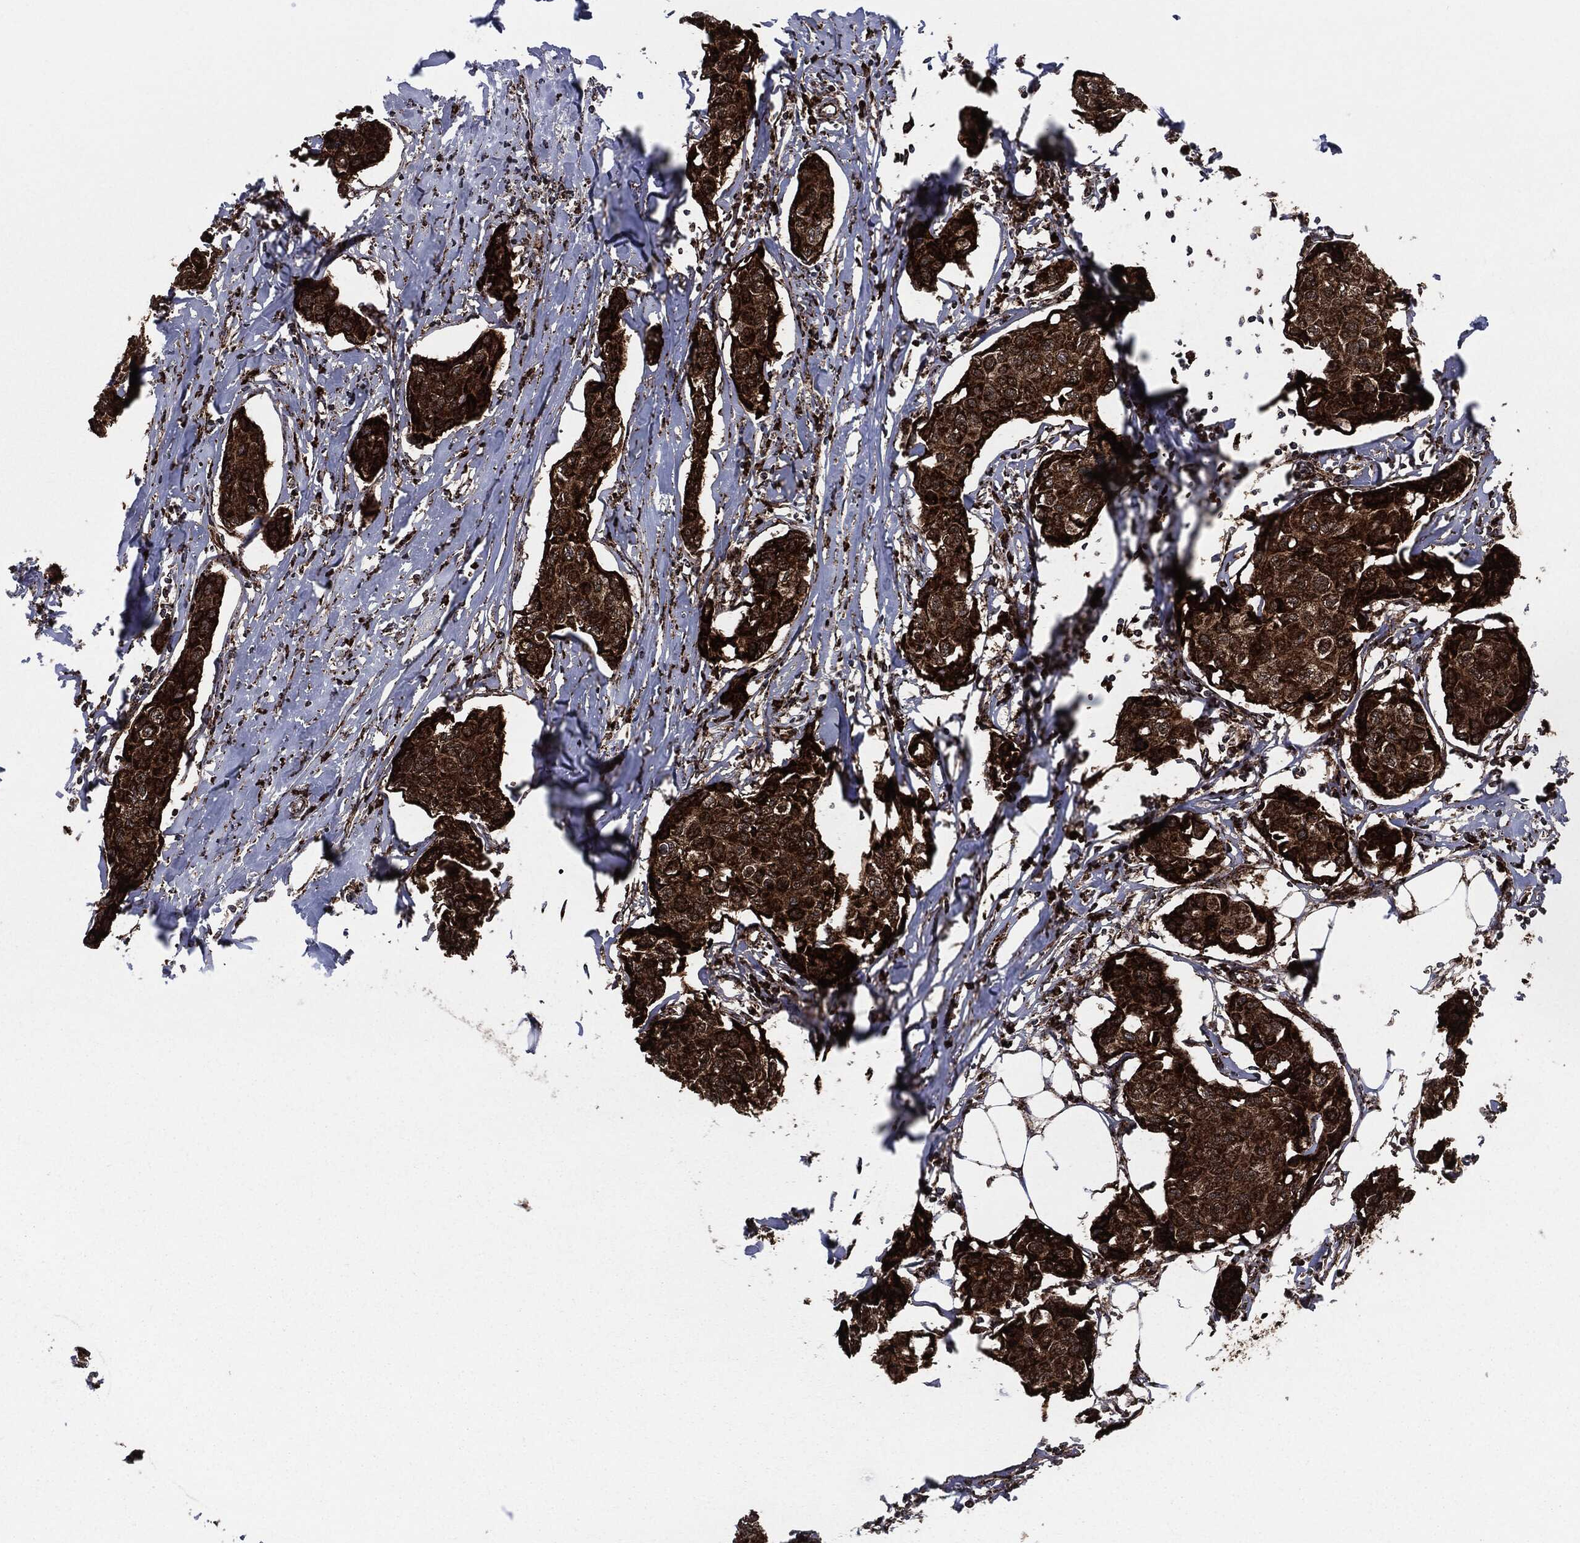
{"staining": {"intensity": "strong", "quantity": ">75%", "location": "cytoplasmic/membranous"}, "tissue": "breast cancer", "cell_type": "Tumor cells", "image_type": "cancer", "snomed": [{"axis": "morphology", "description": "Duct carcinoma"}, {"axis": "topography", "description": "Breast"}], "caption": "Approximately >75% of tumor cells in human intraductal carcinoma (breast) reveal strong cytoplasmic/membranous protein expression as visualized by brown immunohistochemical staining.", "gene": "FH", "patient": {"sex": "female", "age": 80}}